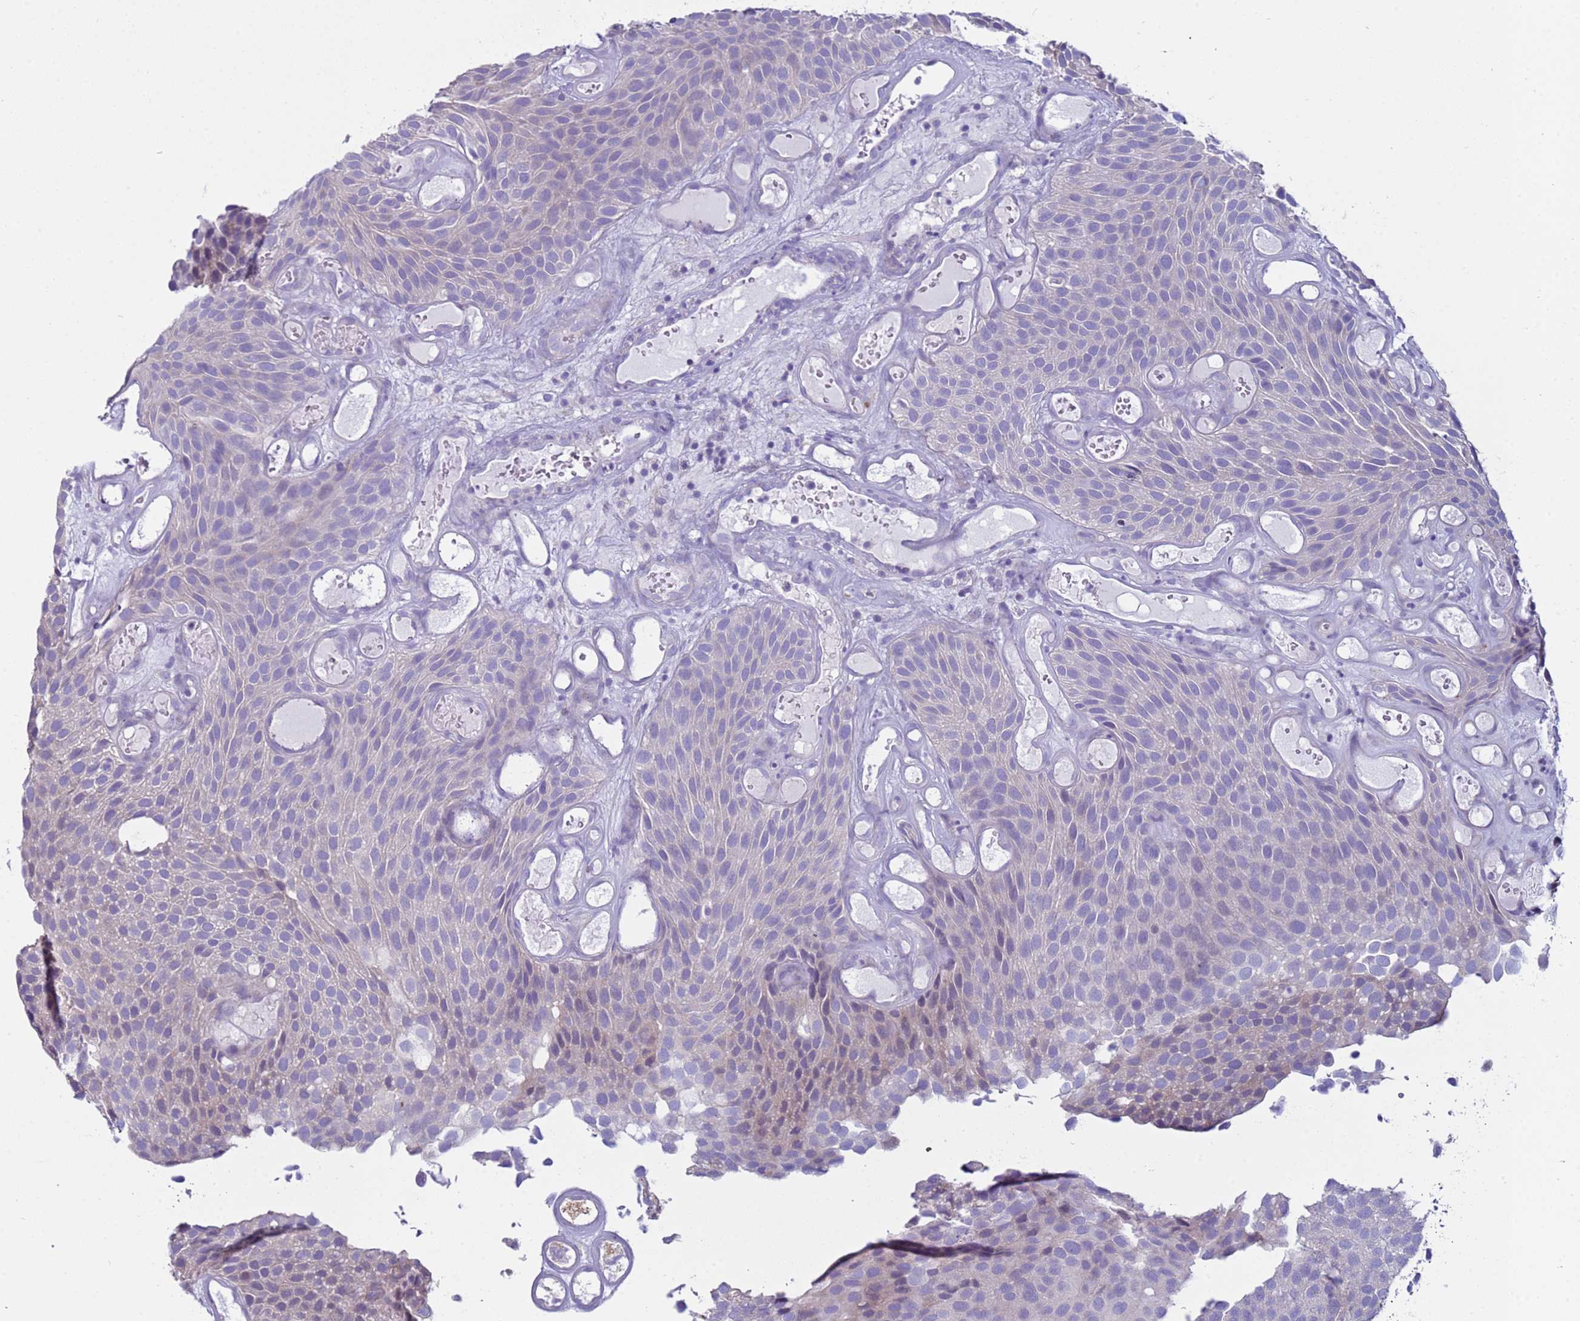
{"staining": {"intensity": "negative", "quantity": "none", "location": "none"}, "tissue": "urothelial cancer", "cell_type": "Tumor cells", "image_type": "cancer", "snomed": [{"axis": "morphology", "description": "Urothelial carcinoma, Low grade"}, {"axis": "topography", "description": "Urinary bladder"}], "caption": "Photomicrograph shows no significant protein expression in tumor cells of urothelial cancer. (Brightfield microscopy of DAB (3,3'-diaminobenzidine) IHC at high magnification).", "gene": "CST4", "patient": {"sex": "male", "age": 89}}